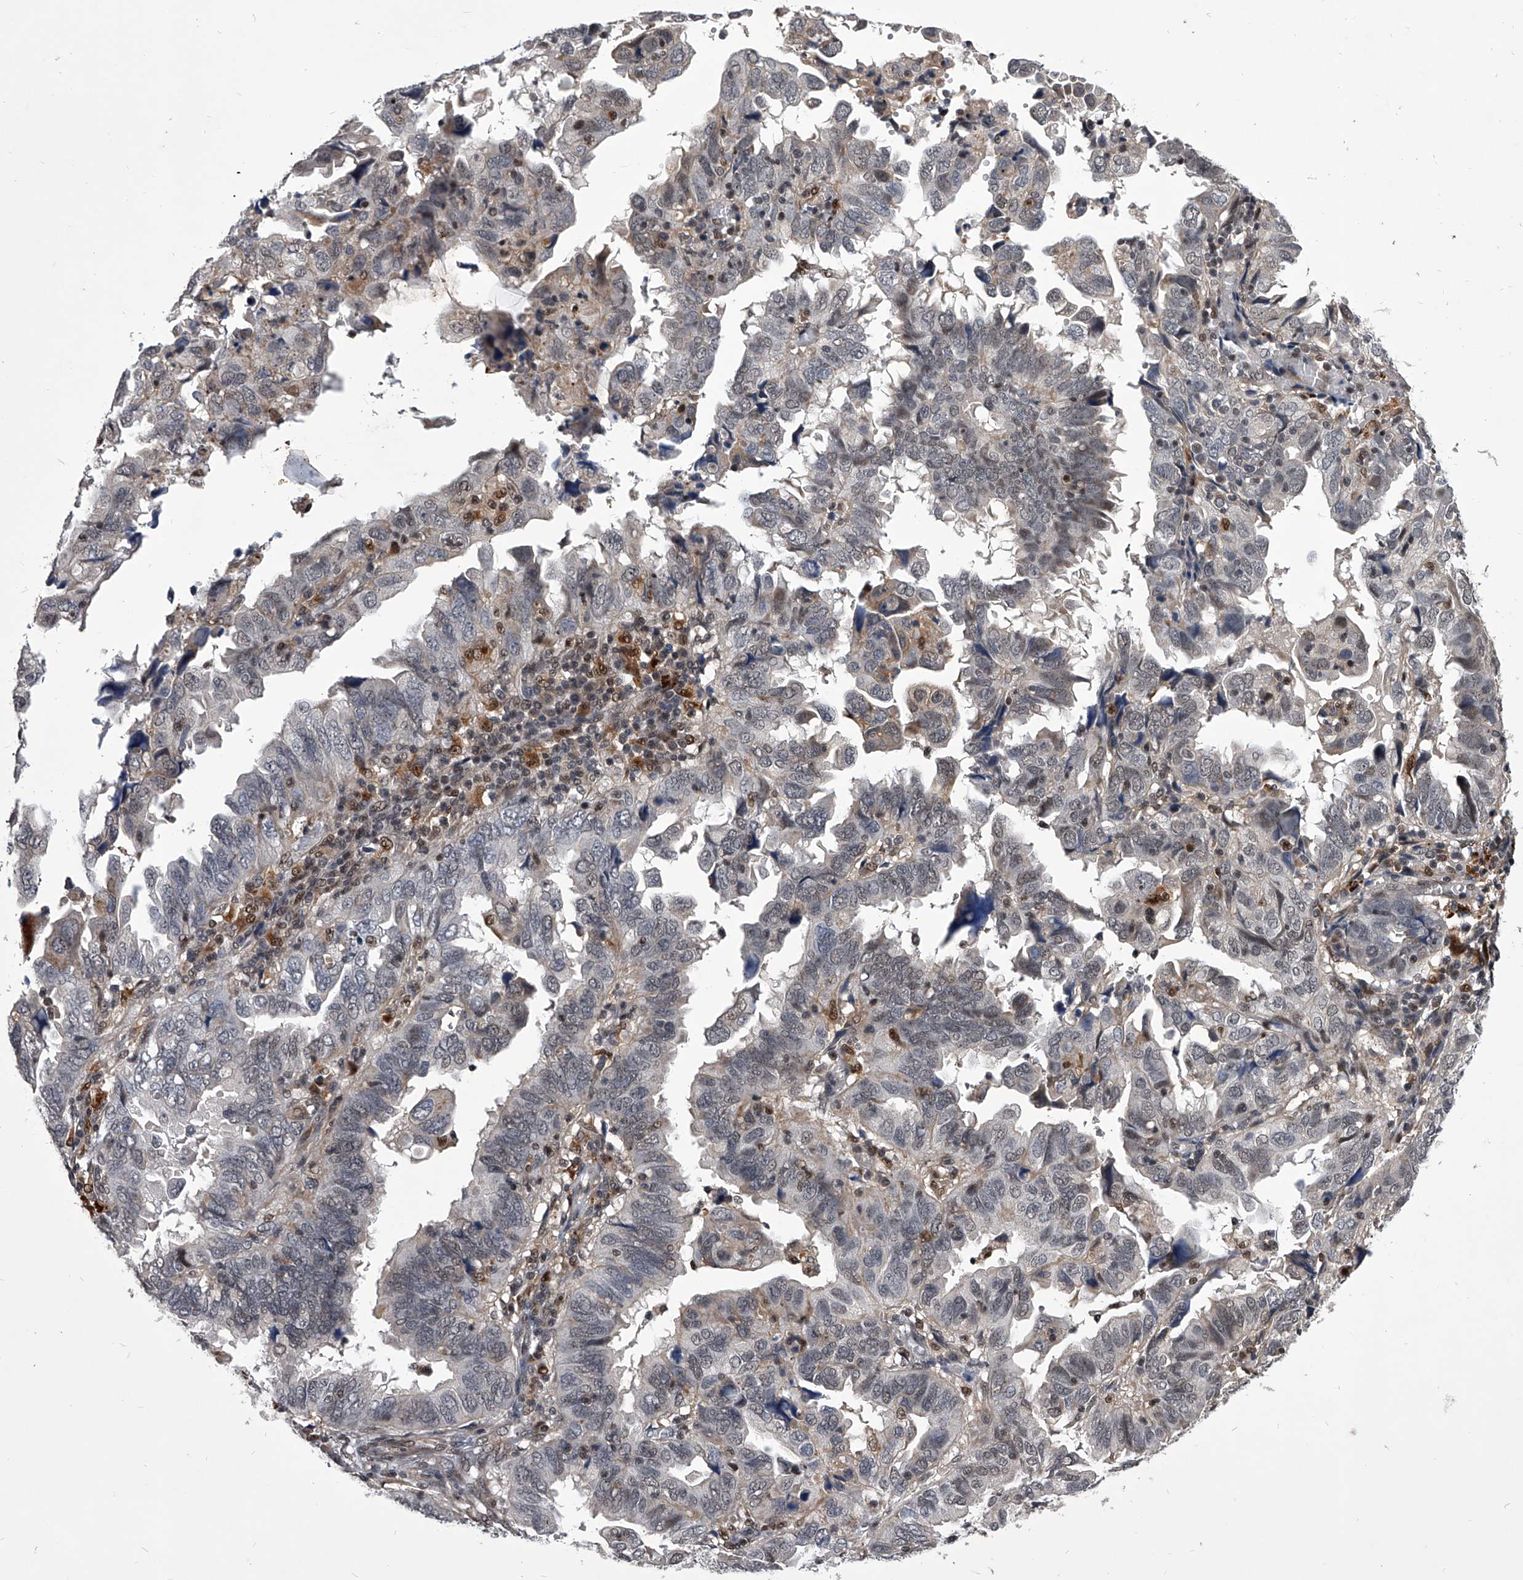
{"staining": {"intensity": "negative", "quantity": "none", "location": "none"}, "tissue": "endometrial cancer", "cell_type": "Tumor cells", "image_type": "cancer", "snomed": [{"axis": "morphology", "description": "Adenocarcinoma, NOS"}, {"axis": "topography", "description": "Uterus"}], "caption": "IHC histopathology image of human adenocarcinoma (endometrial) stained for a protein (brown), which displays no positivity in tumor cells.", "gene": "CMTR1", "patient": {"sex": "female", "age": 77}}